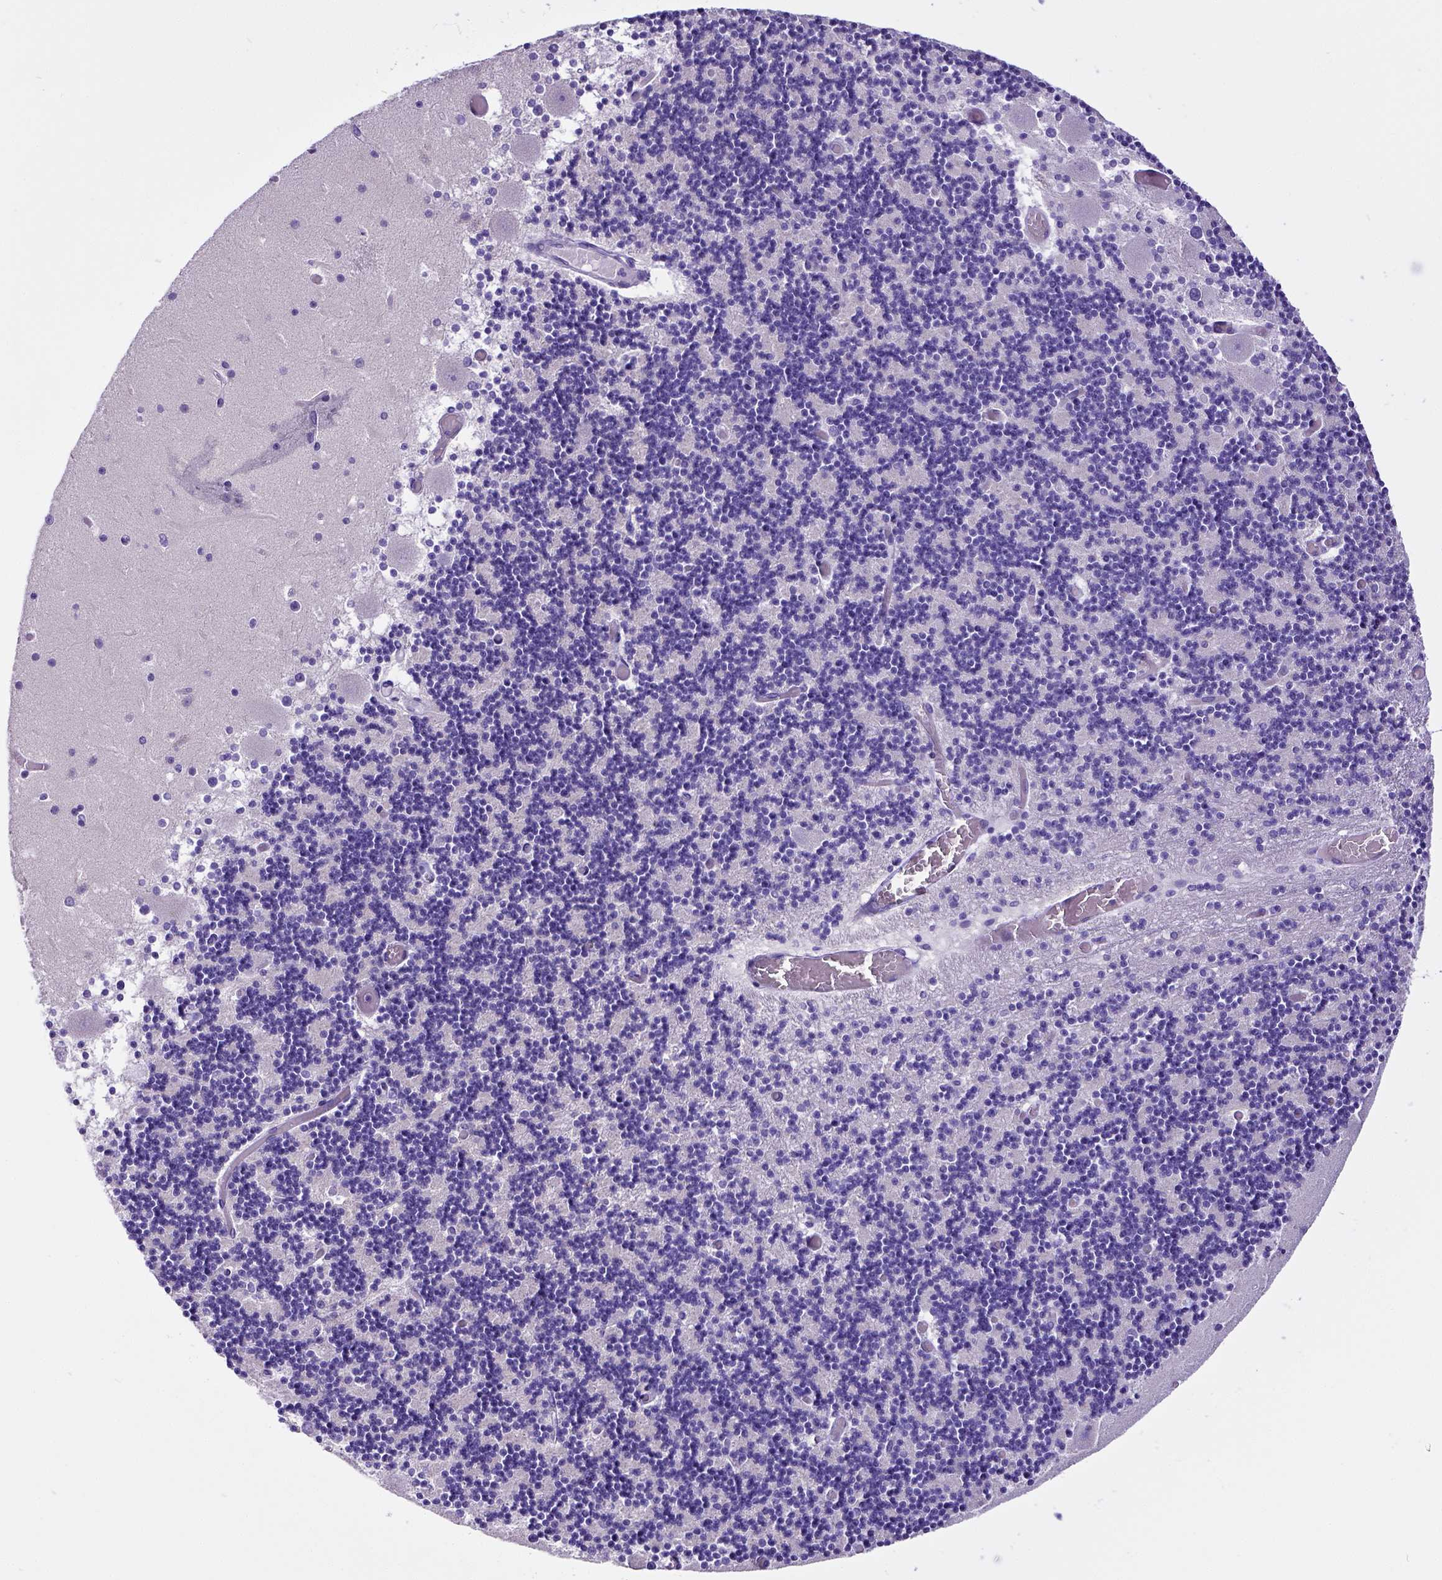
{"staining": {"intensity": "negative", "quantity": "none", "location": "none"}, "tissue": "cerebellum", "cell_type": "Cells in granular layer", "image_type": "normal", "snomed": [{"axis": "morphology", "description": "Normal tissue, NOS"}, {"axis": "topography", "description": "Cerebellum"}], "caption": "Cells in granular layer show no significant protein staining in unremarkable cerebellum. The staining is performed using DAB (3,3'-diaminobenzidine) brown chromogen with nuclei counter-stained in using hematoxylin.", "gene": "SATB2", "patient": {"sex": "female", "age": 28}}